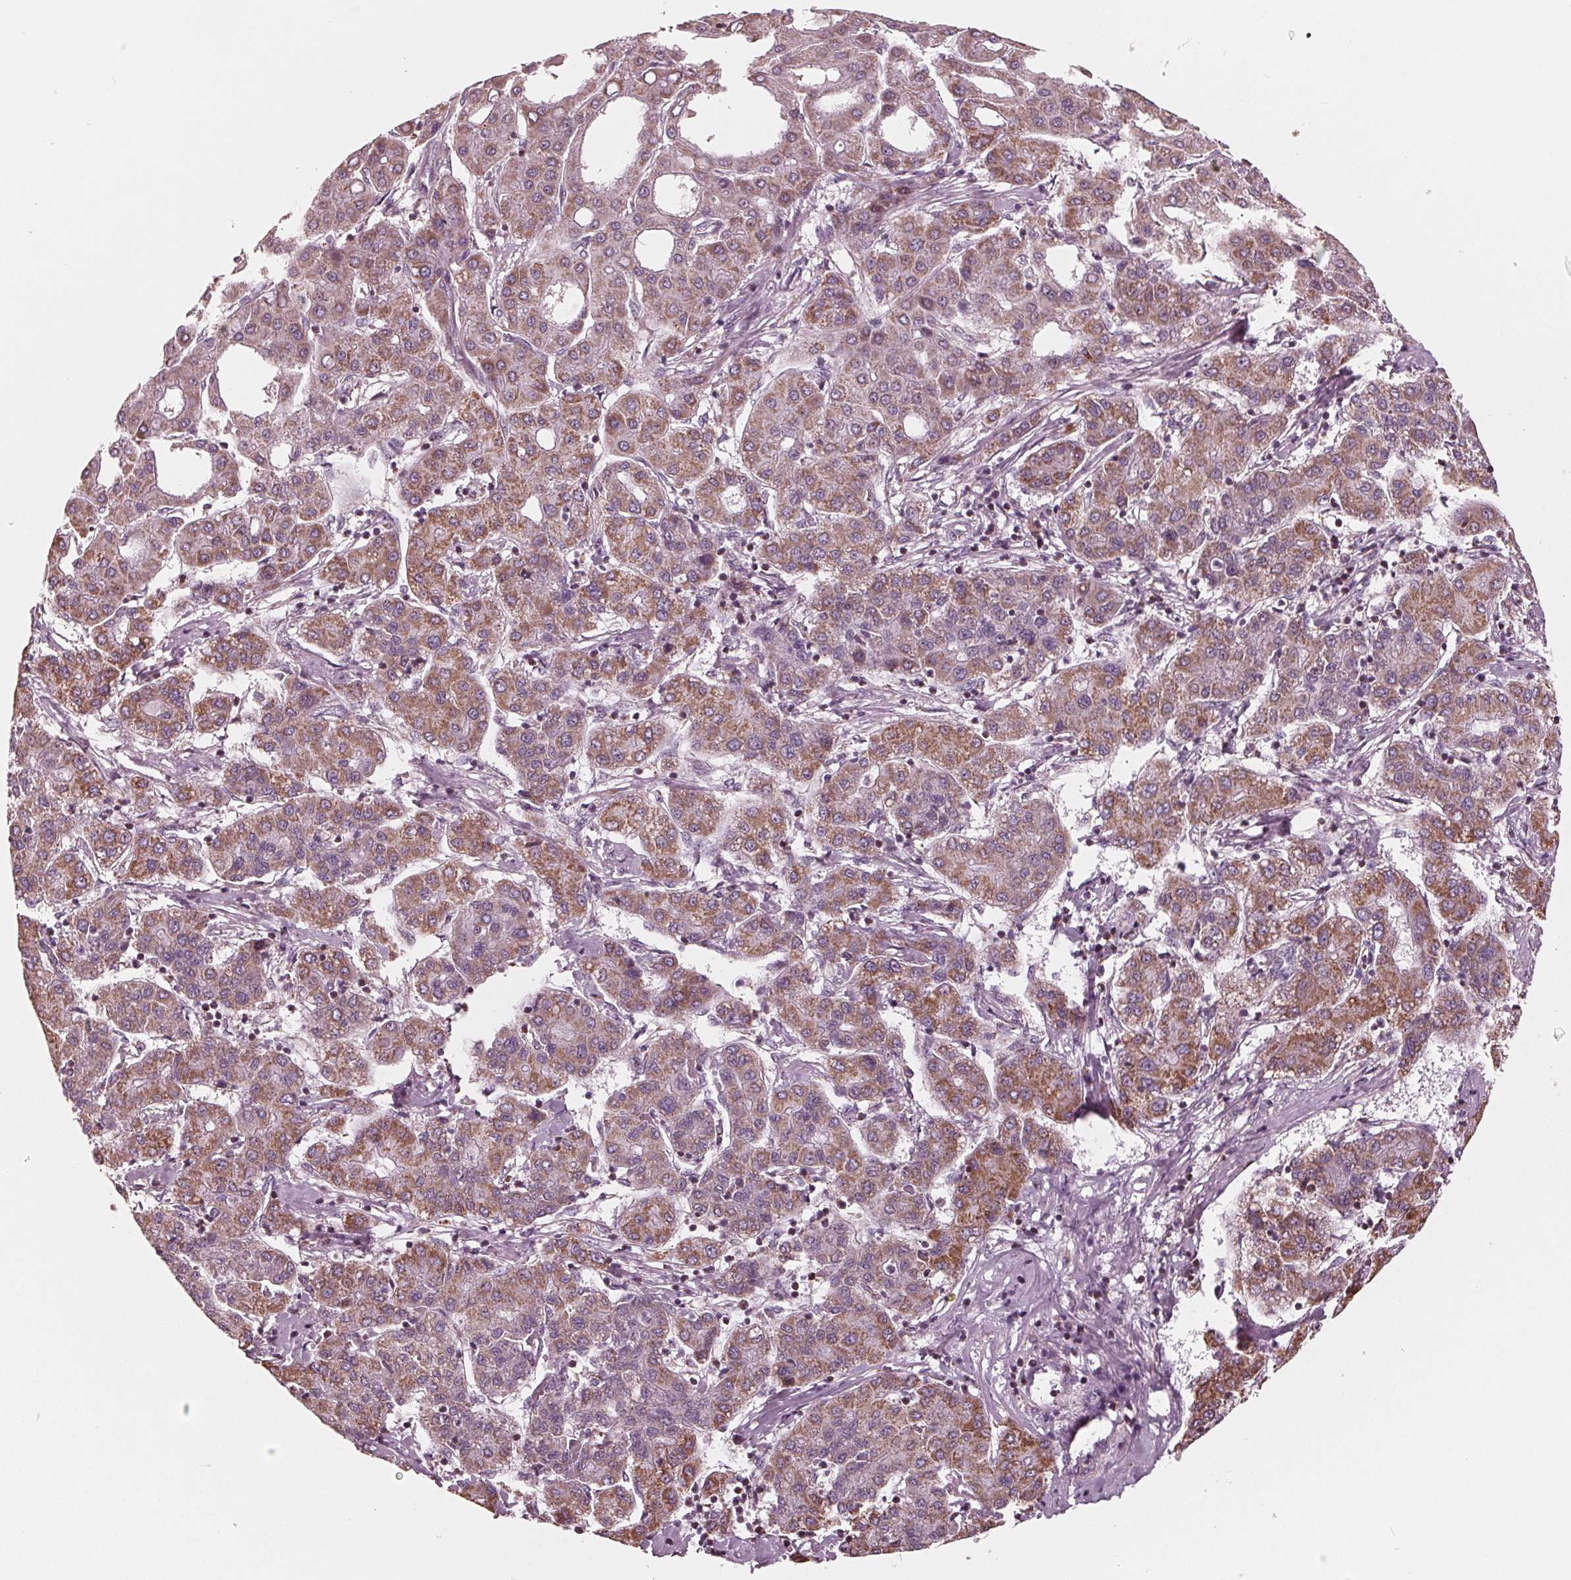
{"staining": {"intensity": "moderate", "quantity": ">75%", "location": "cytoplasmic/membranous"}, "tissue": "liver cancer", "cell_type": "Tumor cells", "image_type": "cancer", "snomed": [{"axis": "morphology", "description": "Carcinoma, Hepatocellular, NOS"}, {"axis": "topography", "description": "Liver"}], "caption": "A medium amount of moderate cytoplasmic/membranous expression is appreciated in approximately >75% of tumor cells in hepatocellular carcinoma (liver) tissue.", "gene": "DCAF4L2", "patient": {"sex": "male", "age": 65}}